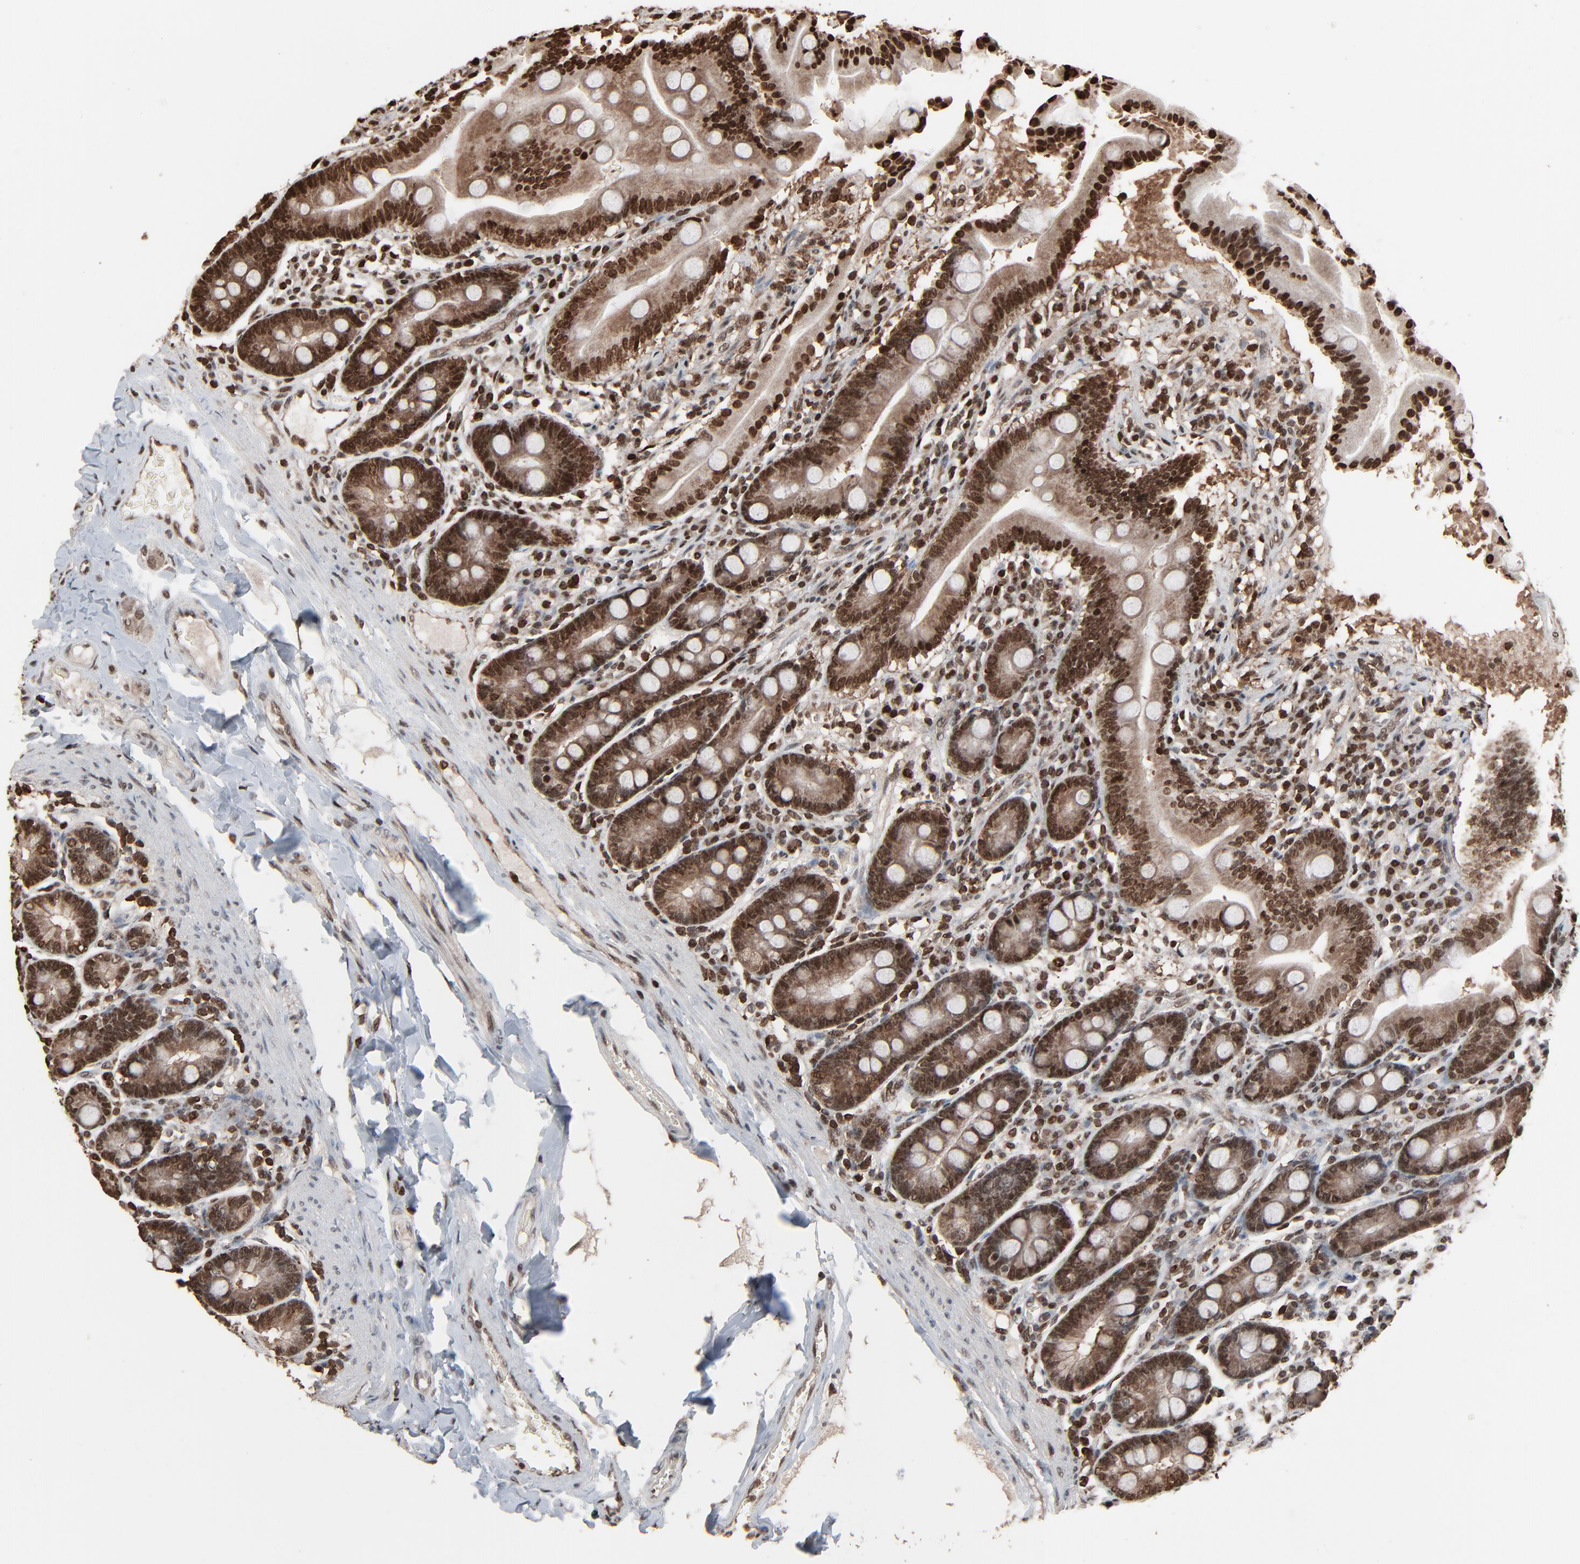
{"staining": {"intensity": "strong", "quantity": ">75%", "location": "cytoplasmic/membranous,nuclear"}, "tissue": "duodenum", "cell_type": "Glandular cells", "image_type": "normal", "snomed": [{"axis": "morphology", "description": "Normal tissue, NOS"}, {"axis": "topography", "description": "Duodenum"}], "caption": "This histopathology image reveals IHC staining of normal duodenum, with high strong cytoplasmic/membranous,nuclear positivity in about >75% of glandular cells.", "gene": "RPS6KA3", "patient": {"sex": "male", "age": 50}}